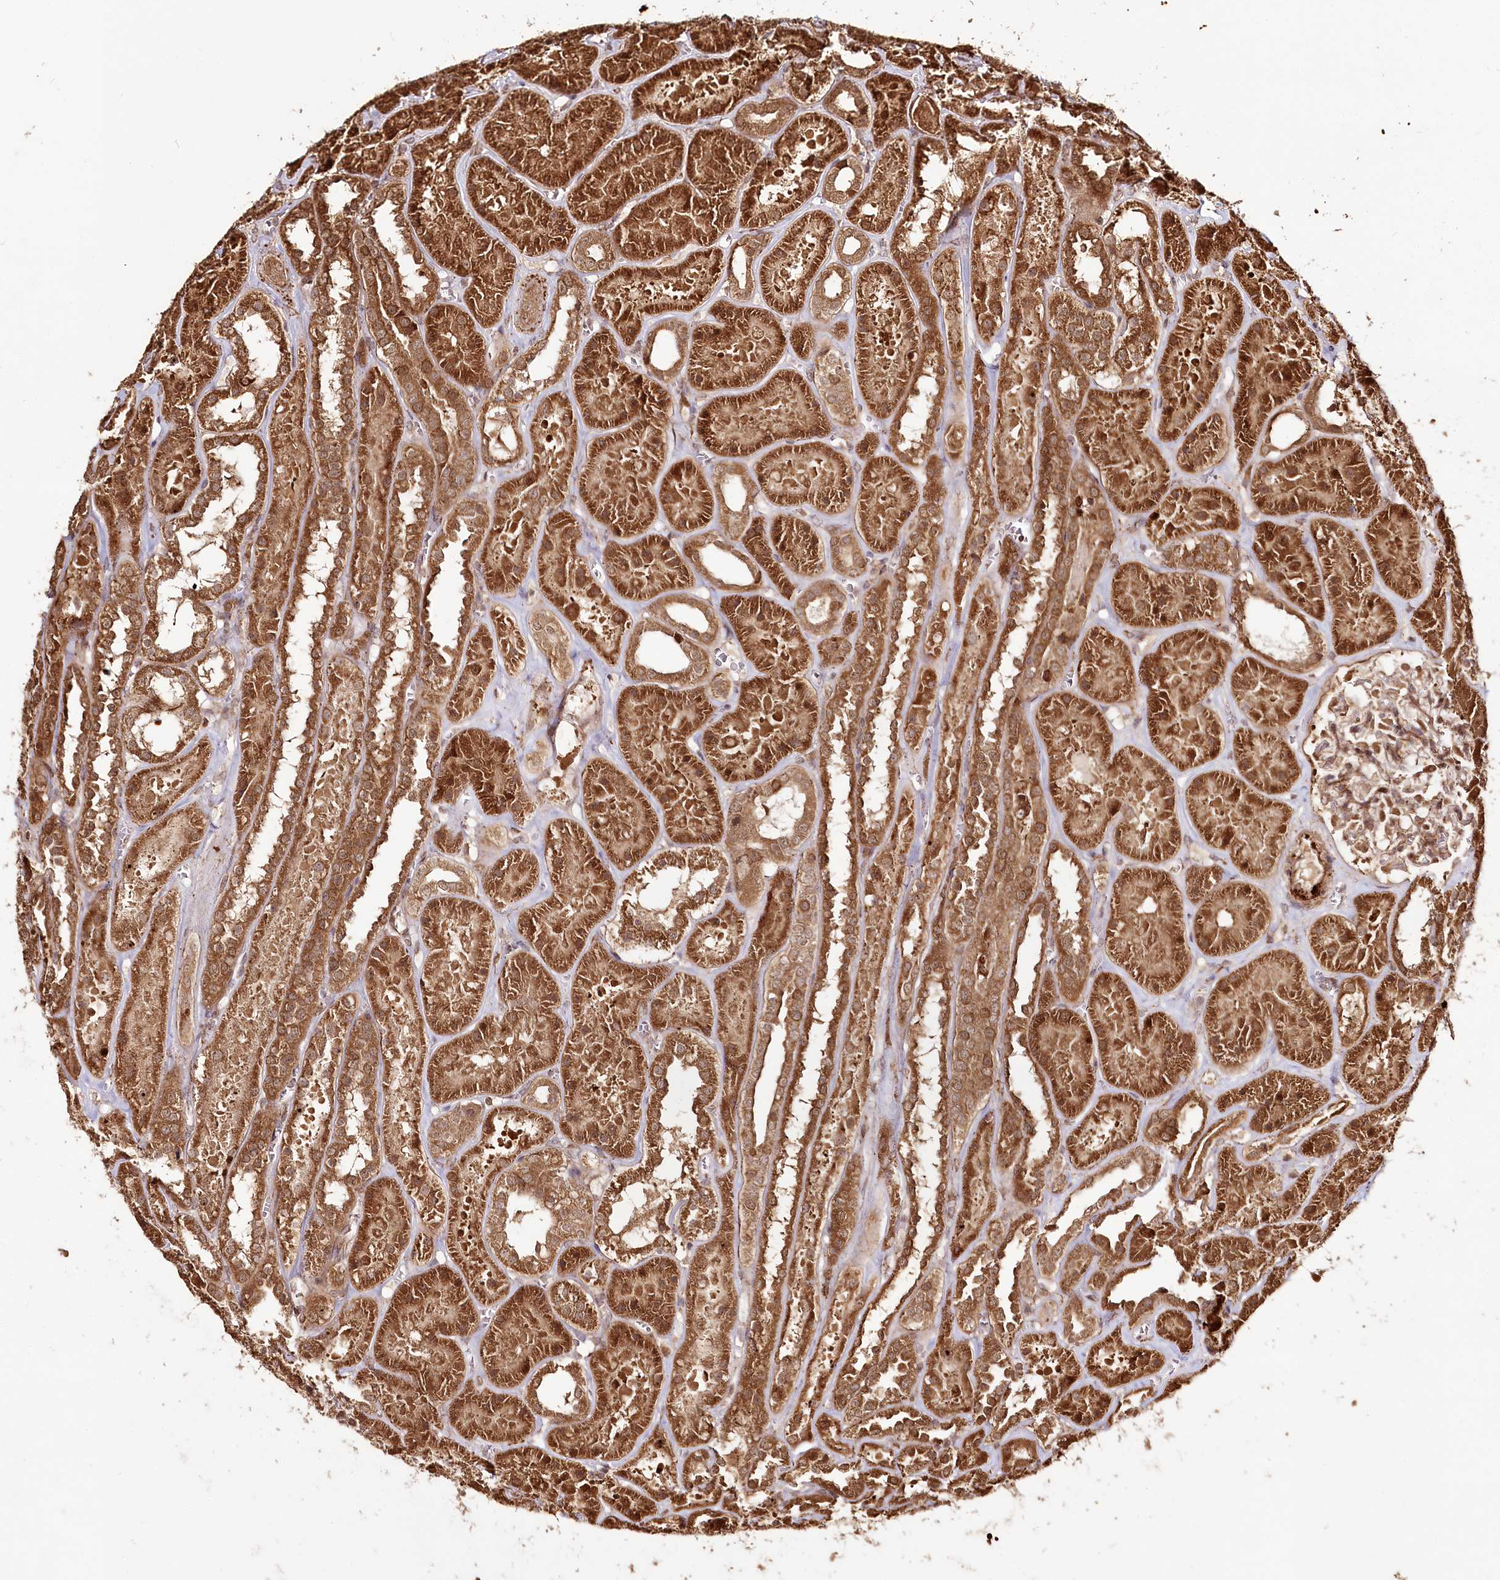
{"staining": {"intensity": "strong", "quantity": ">75%", "location": "cytoplasmic/membranous,nuclear"}, "tissue": "kidney", "cell_type": "Cells in glomeruli", "image_type": "normal", "snomed": [{"axis": "morphology", "description": "Normal tissue, NOS"}, {"axis": "topography", "description": "Kidney"}], "caption": "A brown stain highlights strong cytoplasmic/membranous,nuclear expression of a protein in cells in glomeruli of normal human kidney. The staining was performed using DAB (3,3'-diaminobenzidine), with brown indicating positive protein expression. Nuclei are stained blue with hematoxylin.", "gene": "ULK2", "patient": {"sex": "female", "age": 41}}